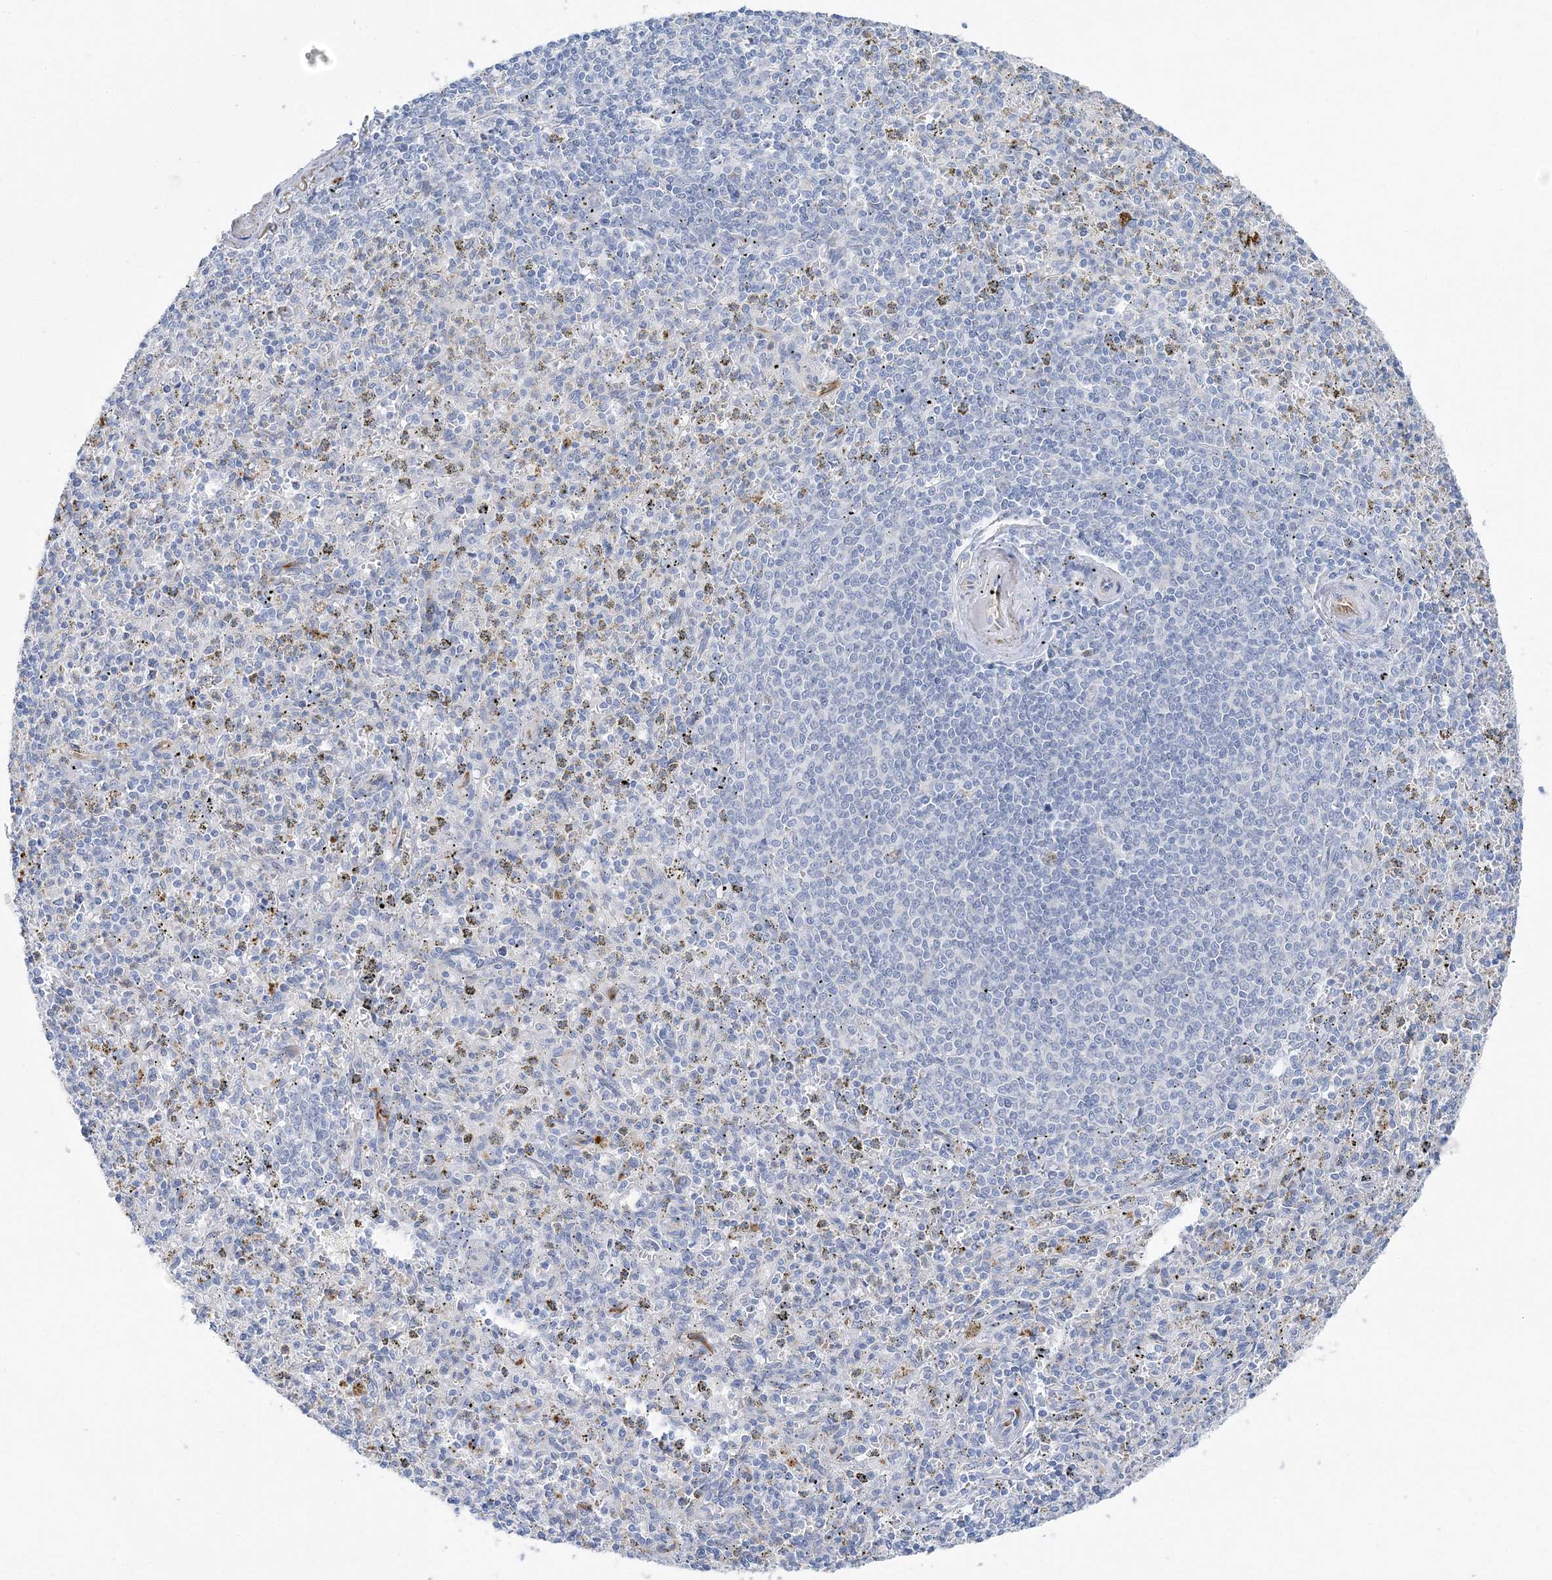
{"staining": {"intensity": "negative", "quantity": "none", "location": "none"}, "tissue": "spleen", "cell_type": "Cells in red pulp", "image_type": "normal", "snomed": [{"axis": "morphology", "description": "Normal tissue, NOS"}, {"axis": "topography", "description": "Spleen"}], "caption": "Image shows no significant protein positivity in cells in red pulp of normal spleen. (DAB immunohistochemistry visualized using brightfield microscopy, high magnification).", "gene": "SLC5A6", "patient": {"sex": "male", "age": 72}}